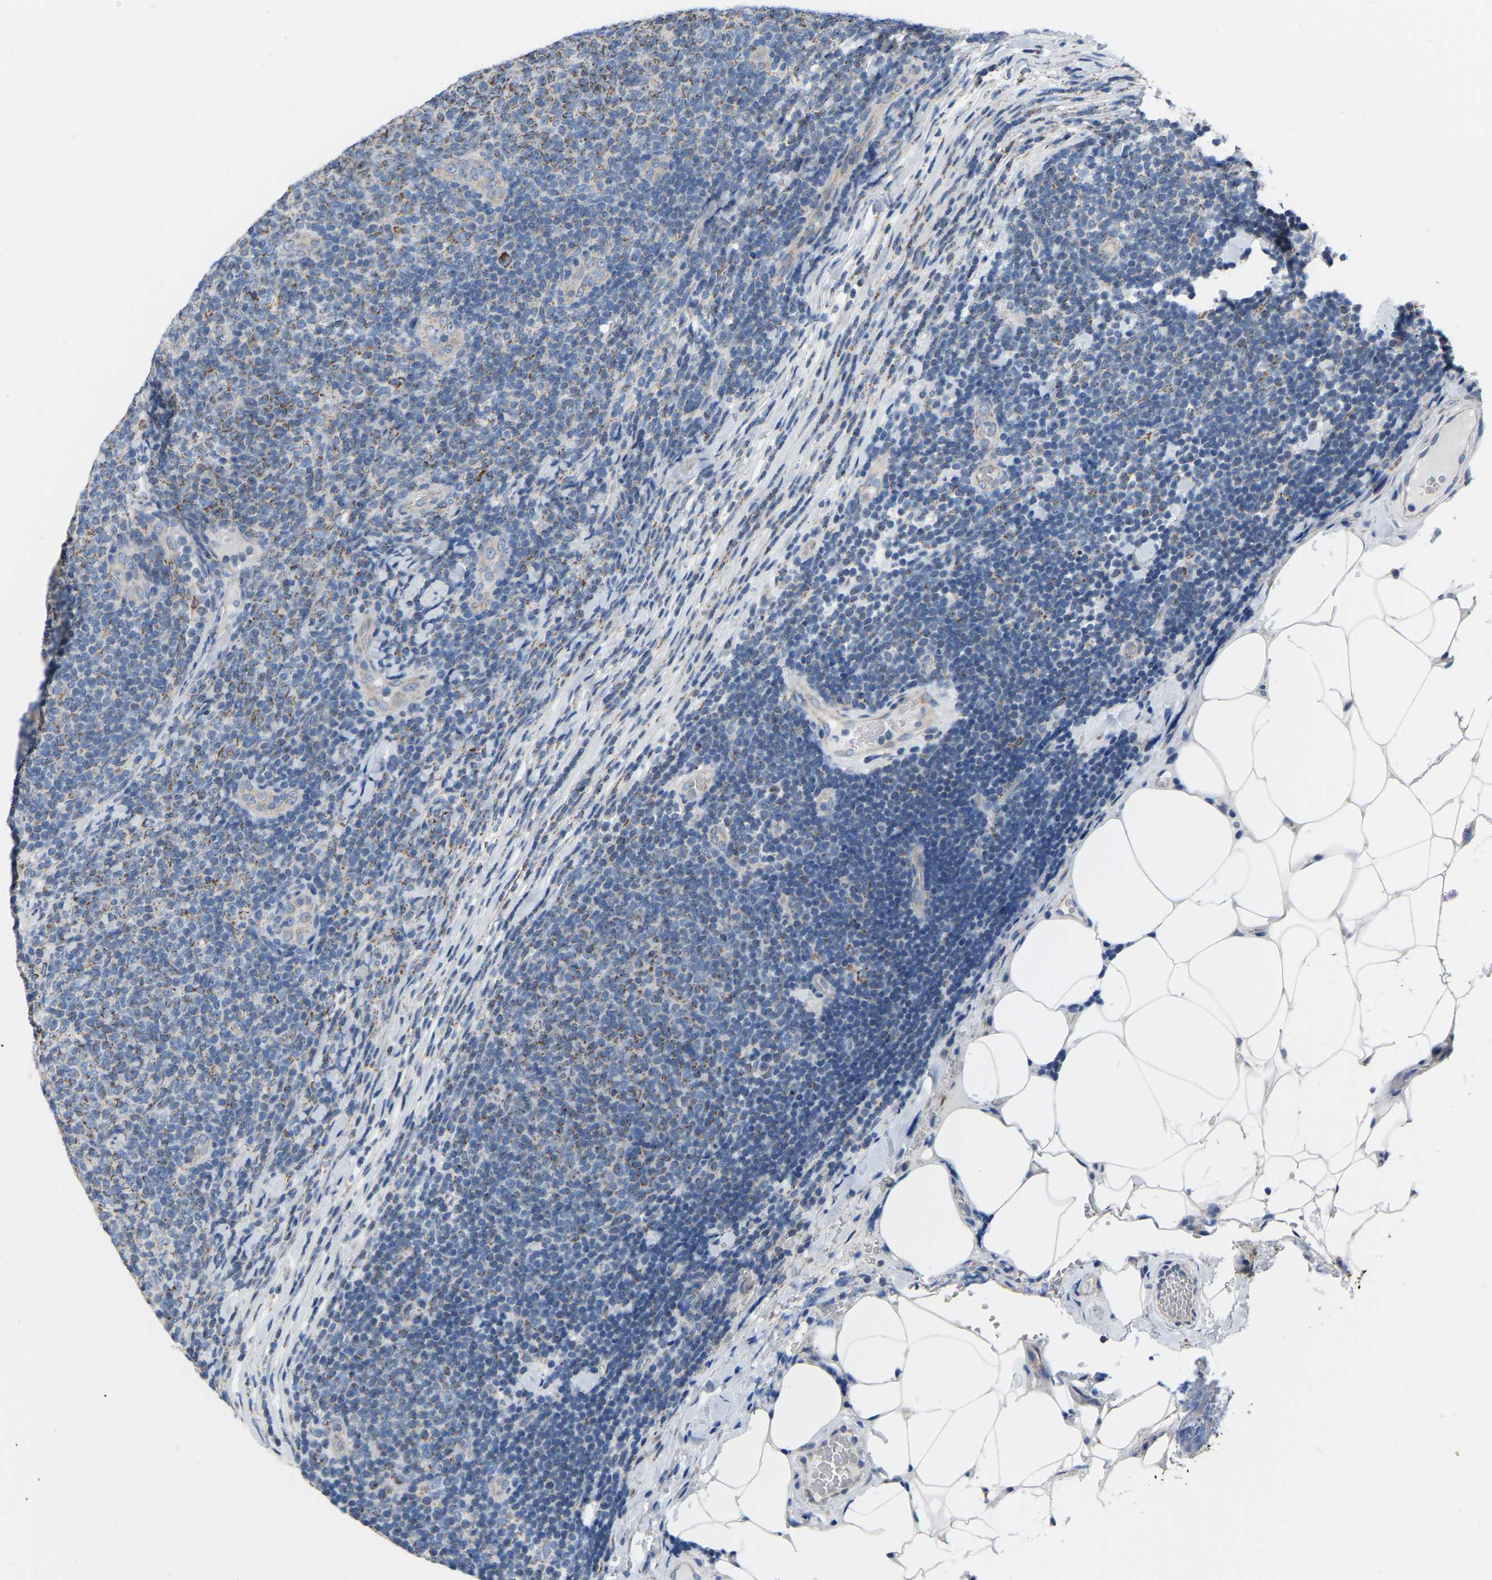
{"staining": {"intensity": "moderate", "quantity": "<25%", "location": "cytoplasmic/membranous"}, "tissue": "lymphoma", "cell_type": "Tumor cells", "image_type": "cancer", "snomed": [{"axis": "morphology", "description": "Malignant lymphoma, non-Hodgkin's type, Low grade"}, {"axis": "topography", "description": "Lymph node"}], "caption": "An image showing moderate cytoplasmic/membranous staining in about <25% of tumor cells in low-grade malignant lymphoma, non-Hodgkin's type, as visualized by brown immunohistochemical staining.", "gene": "BCL10", "patient": {"sex": "male", "age": 66}}